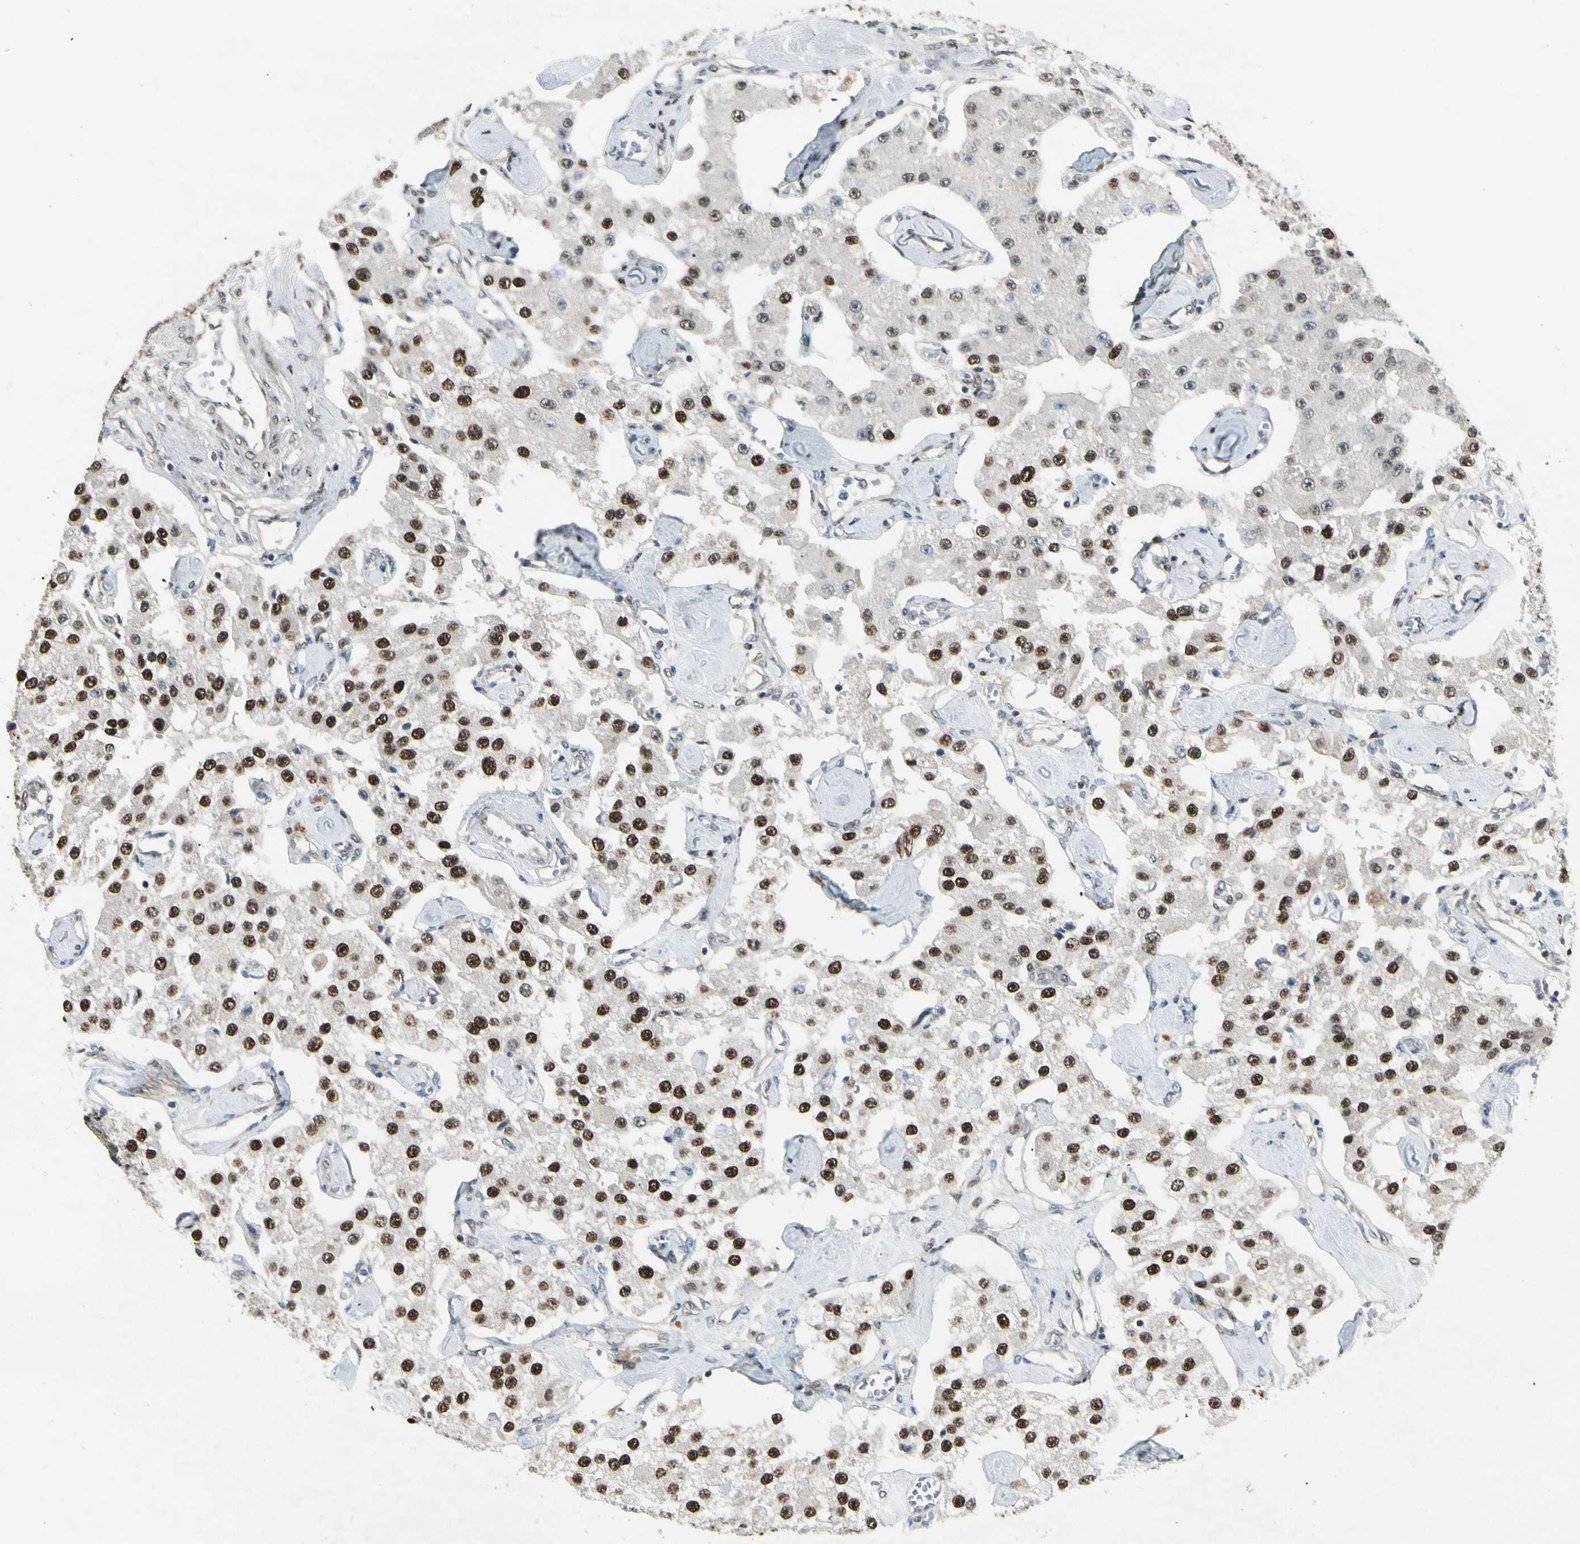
{"staining": {"intensity": "strong", "quantity": ">75%", "location": "nuclear"}, "tissue": "carcinoid", "cell_type": "Tumor cells", "image_type": "cancer", "snomed": [{"axis": "morphology", "description": "Carcinoid, malignant, NOS"}, {"axis": "topography", "description": "Pancreas"}], "caption": "Protein staining of carcinoid tissue reveals strong nuclear positivity in approximately >75% of tumor cells. (Brightfield microscopy of DAB IHC at high magnification).", "gene": "GTF3A", "patient": {"sex": "male", "age": 41}}